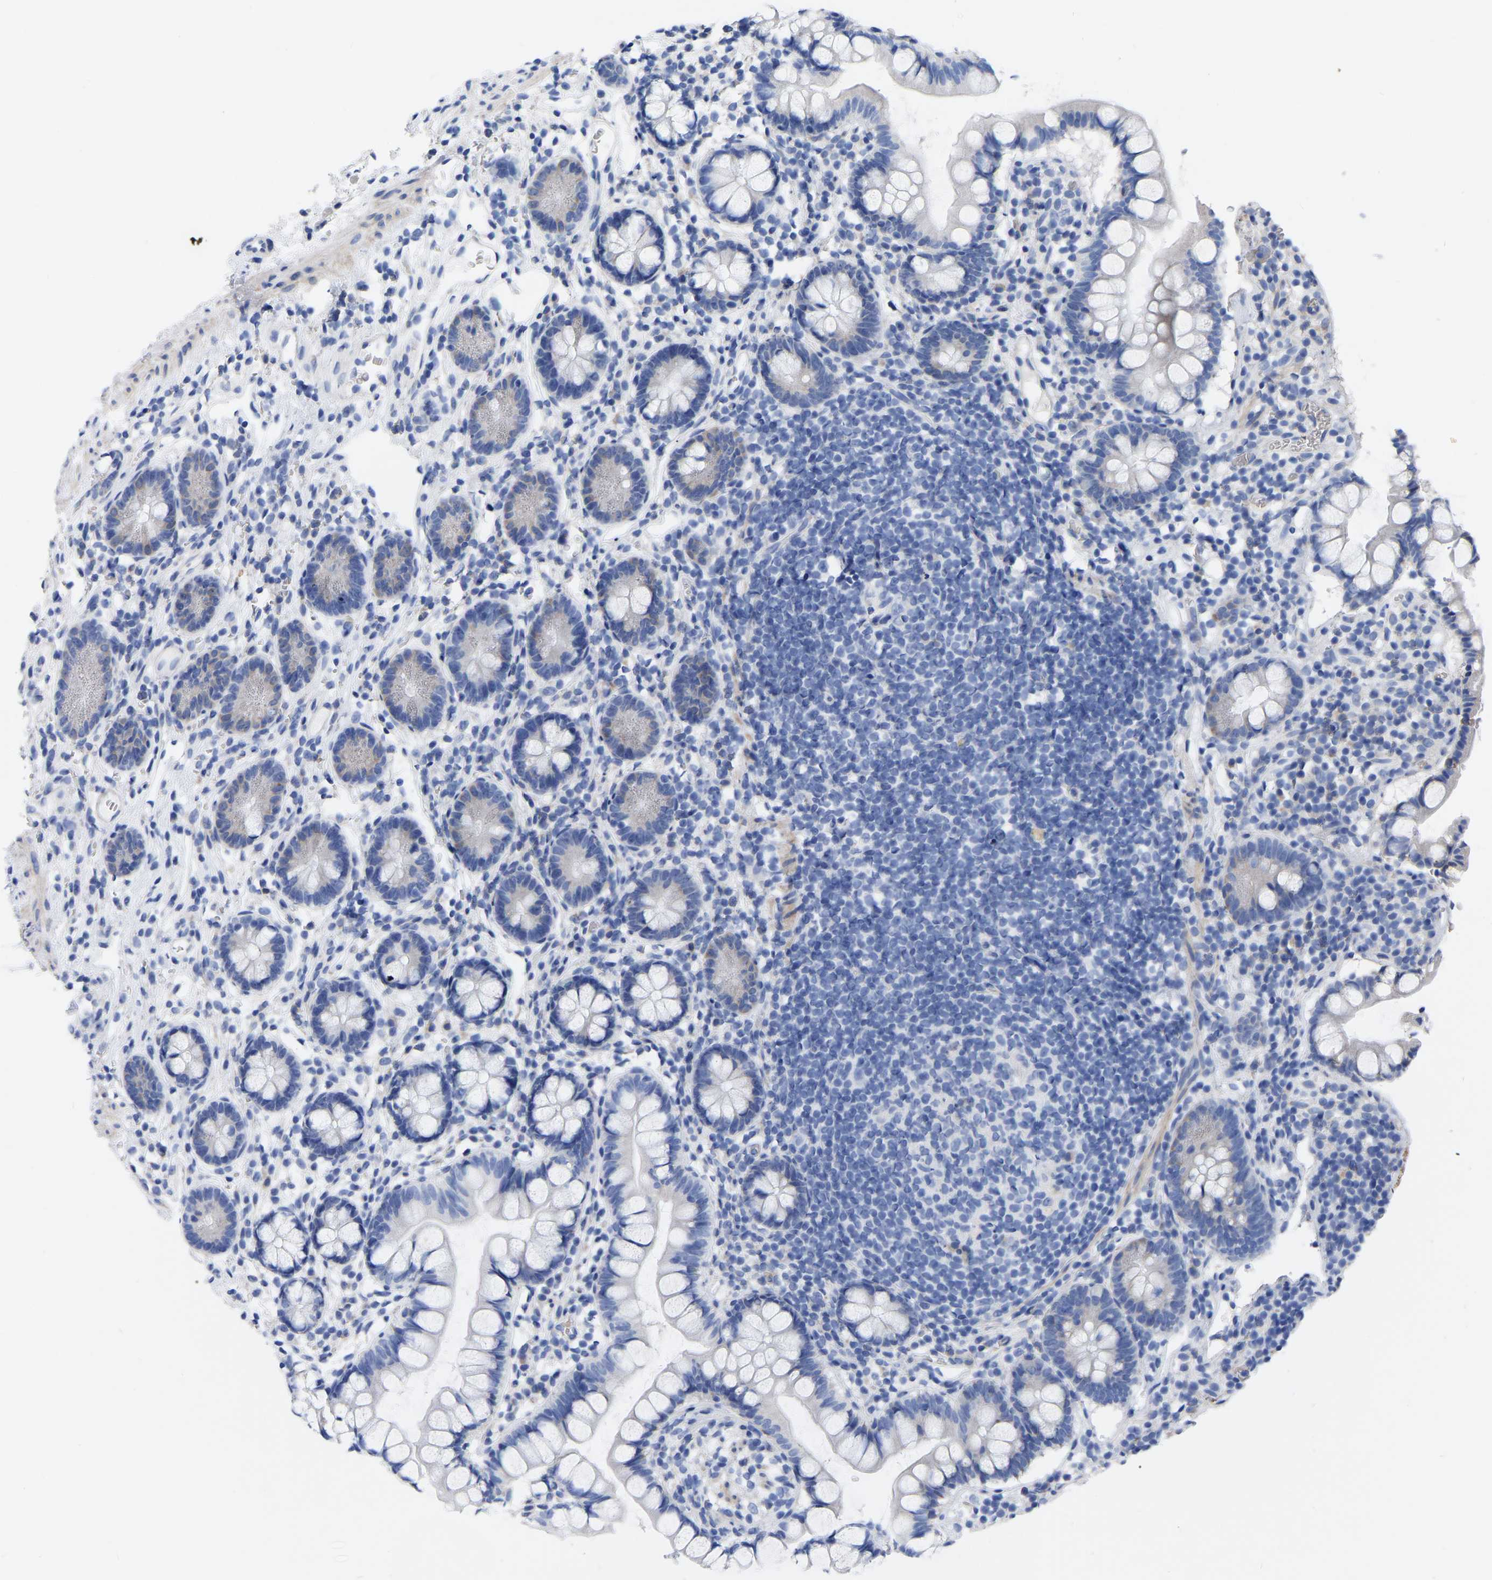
{"staining": {"intensity": "negative", "quantity": "none", "location": "none"}, "tissue": "small intestine", "cell_type": "Glandular cells", "image_type": "normal", "snomed": [{"axis": "morphology", "description": "Normal tissue, NOS"}, {"axis": "topography", "description": "Small intestine"}], "caption": "The immunohistochemistry image has no significant positivity in glandular cells of small intestine.", "gene": "GDF3", "patient": {"sex": "female", "age": 84}}